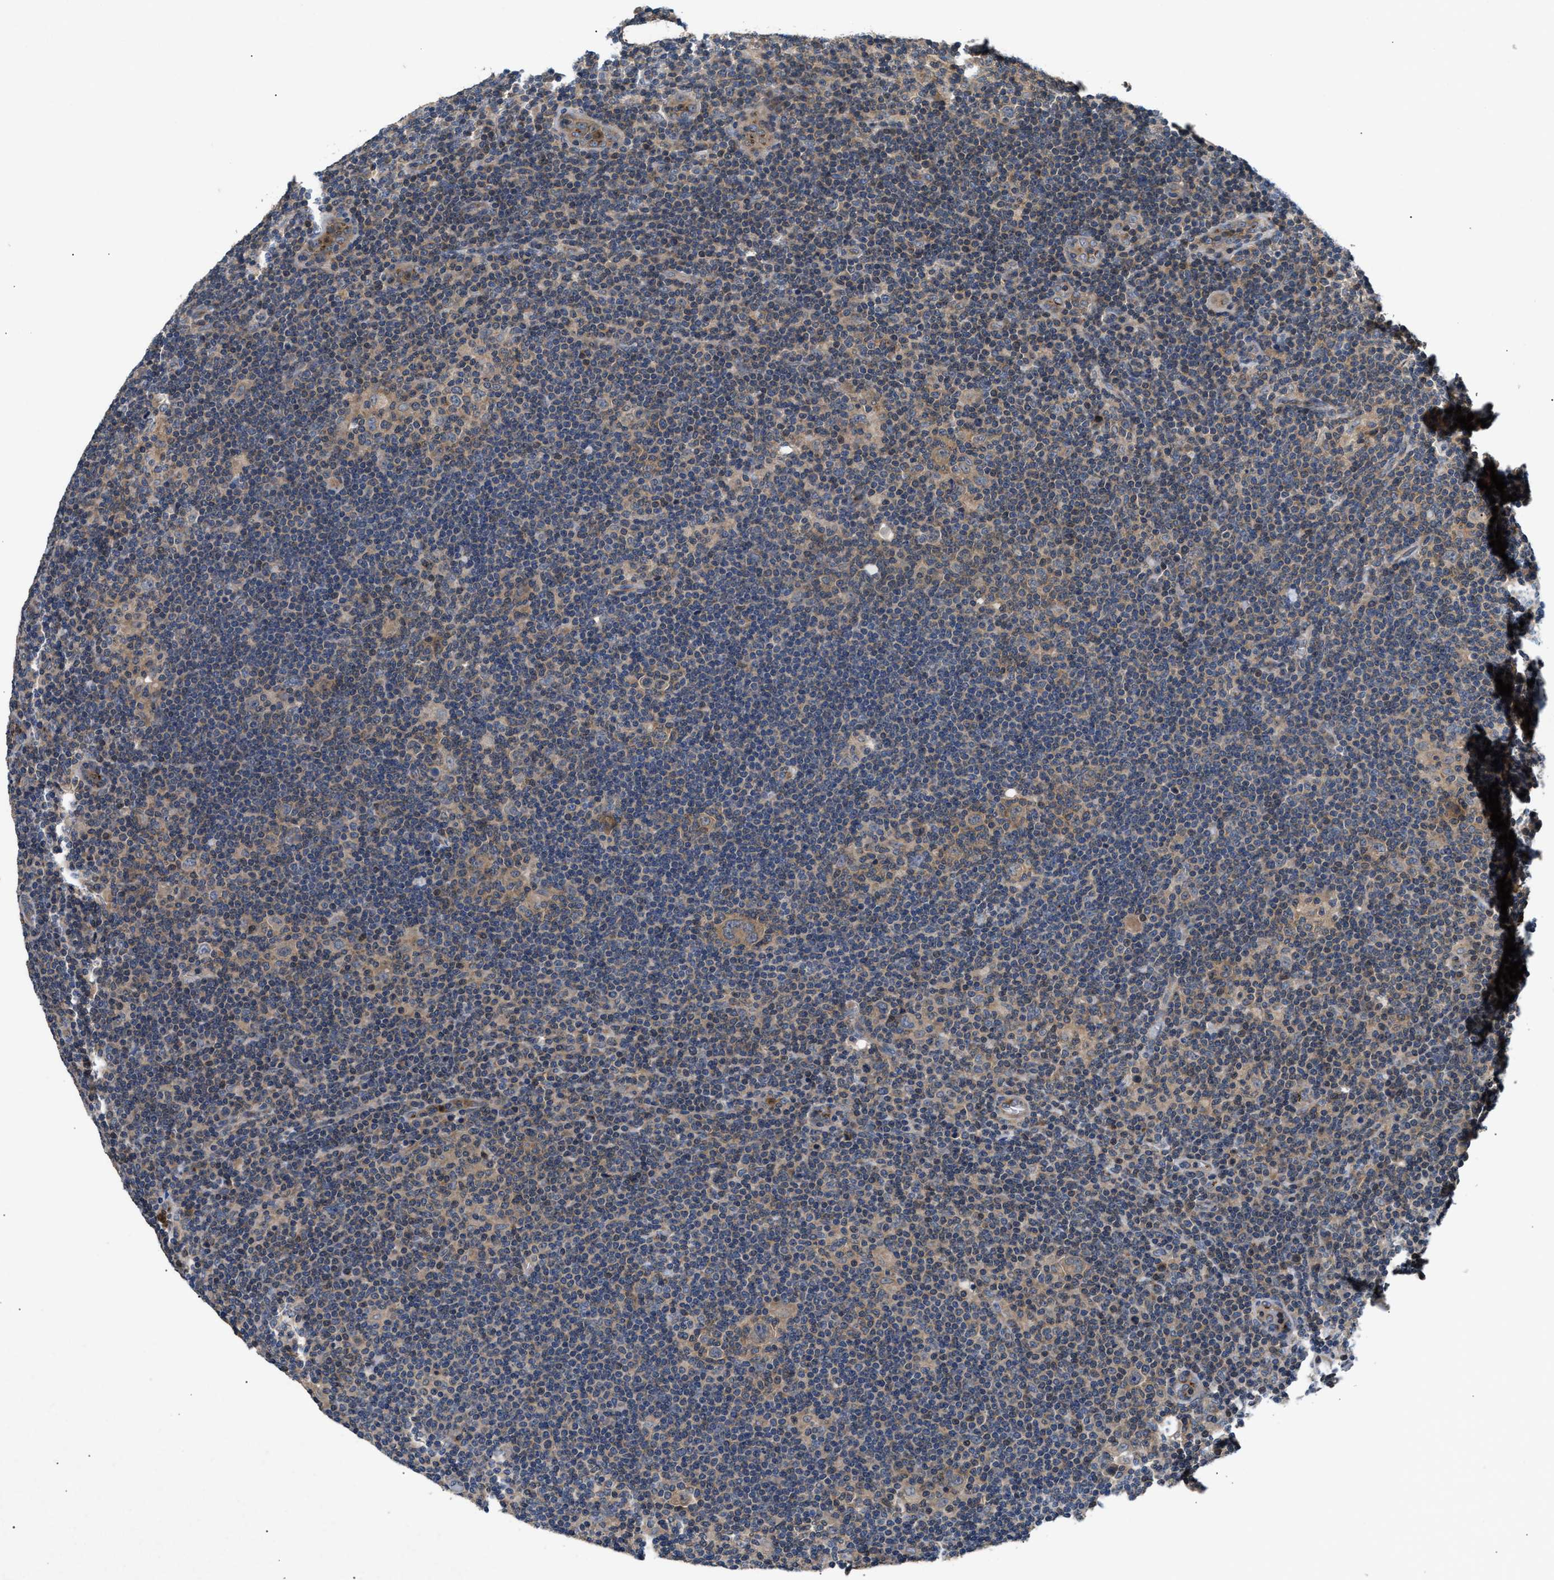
{"staining": {"intensity": "weak", "quantity": ">75%", "location": "cytoplasmic/membranous"}, "tissue": "lymphoma", "cell_type": "Tumor cells", "image_type": "cancer", "snomed": [{"axis": "morphology", "description": "Hodgkin's disease, NOS"}, {"axis": "topography", "description": "Lymph node"}], "caption": "Hodgkin's disease stained with a brown dye reveals weak cytoplasmic/membranous positive positivity in approximately >75% of tumor cells.", "gene": "CHUK", "patient": {"sex": "female", "age": 57}}